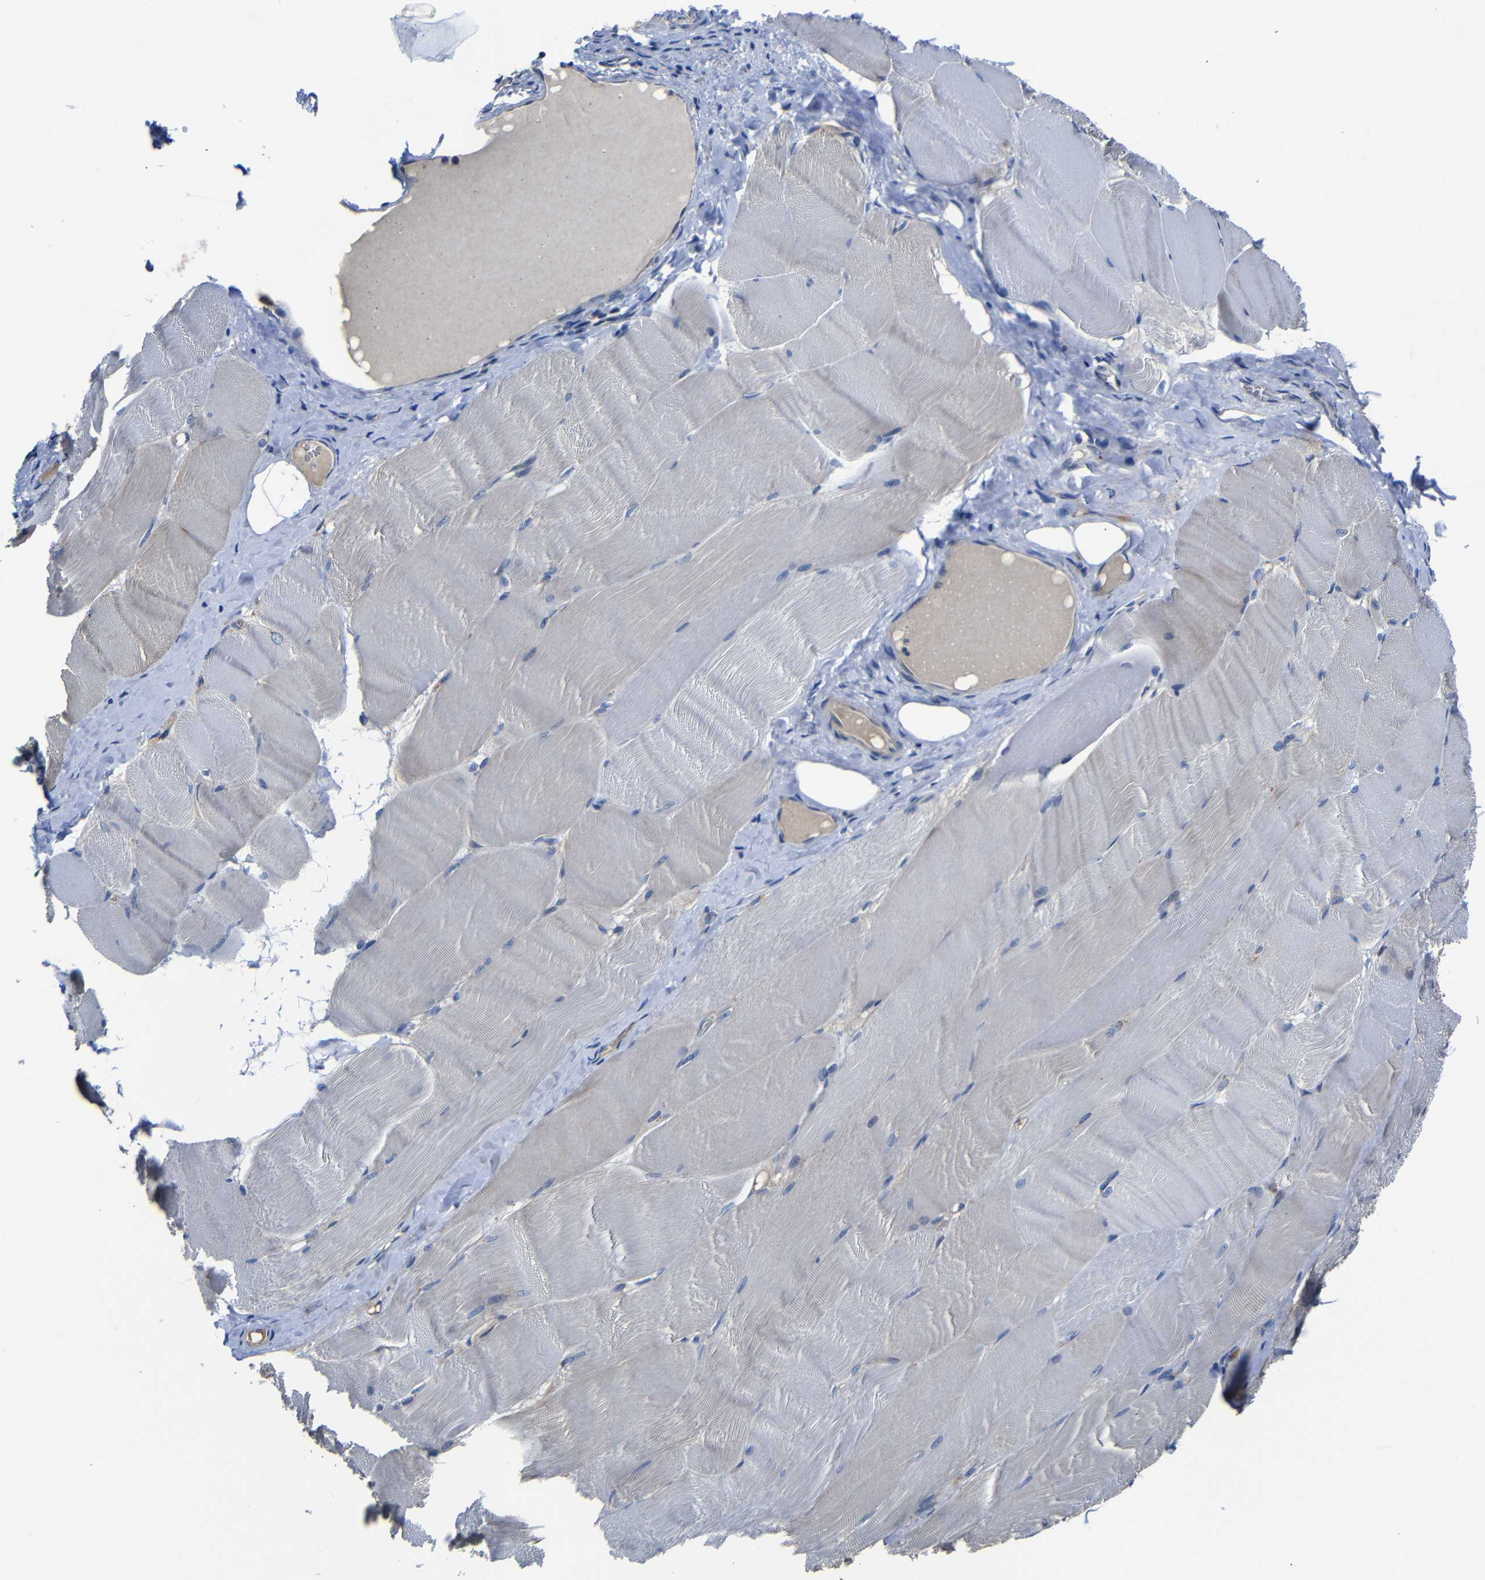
{"staining": {"intensity": "negative", "quantity": "none", "location": "none"}, "tissue": "skeletal muscle", "cell_type": "Myocytes", "image_type": "normal", "snomed": [{"axis": "morphology", "description": "Normal tissue, NOS"}, {"axis": "morphology", "description": "Squamous cell carcinoma, NOS"}, {"axis": "topography", "description": "Skeletal muscle"}], "caption": "DAB immunohistochemical staining of benign skeletal muscle shows no significant expression in myocytes.", "gene": "AFDN", "patient": {"sex": "male", "age": 51}}